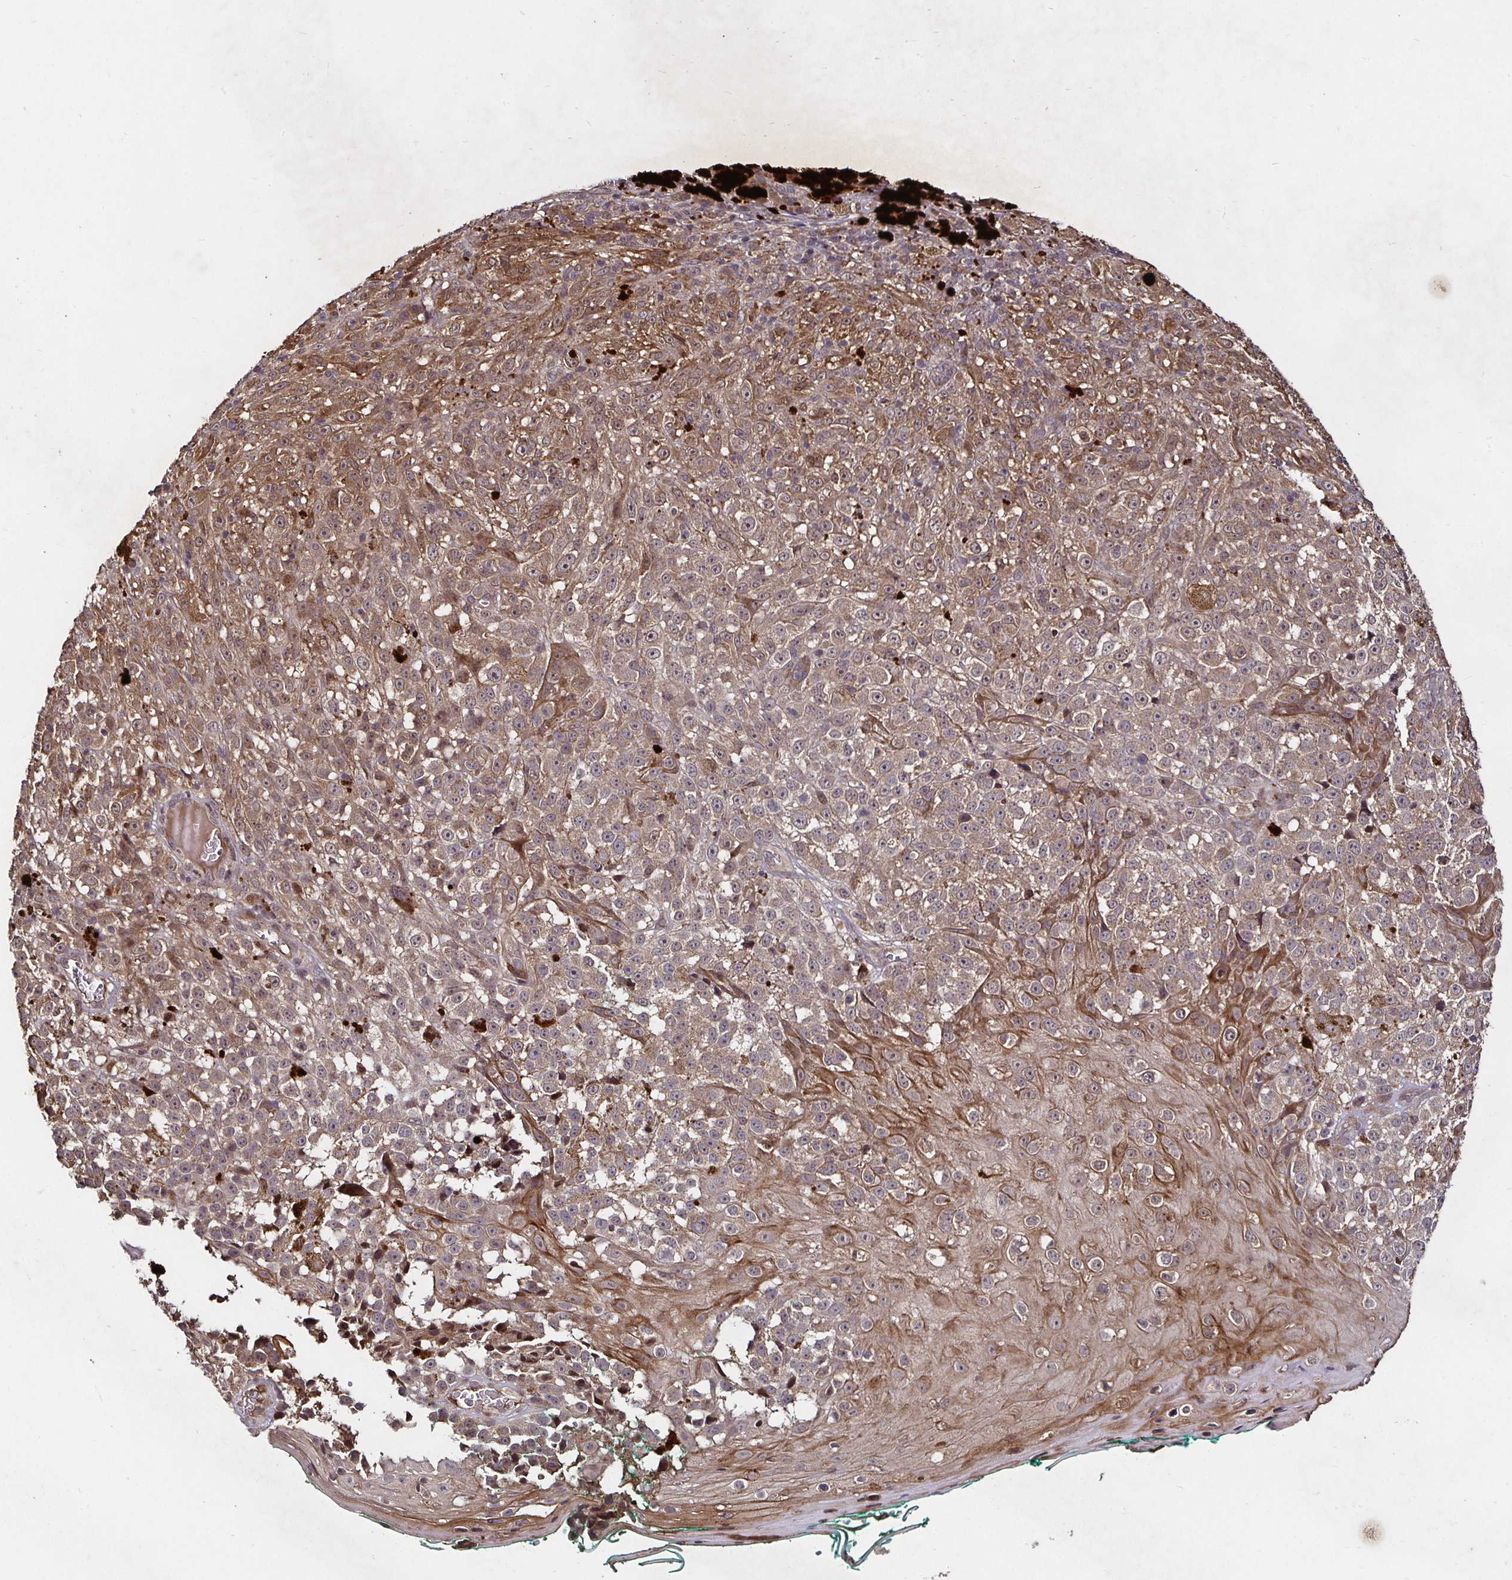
{"staining": {"intensity": "moderate", "quantity": ">75%", "location": "cytoplasmic/membranous"}, "tissue": "melanoma", "cell_type": "Tumor cells", "image_type": "cancer", "snomed": [{"axis": "morphology", "description": "Malignant melanoma, NOS"}, {"axis": "topography", "description": "Skin"}], "caption": "Immunohistochemical staining of melanoma exhibits medium levels of moderate cytoplasmic/membranous protein staining in approximately >75% of tumor cells. (brown staining indicates protein expression, while blue staining denotes nuclei).", "gene": "SMYD3", "patient": {"sex": "male", "age": 79}}